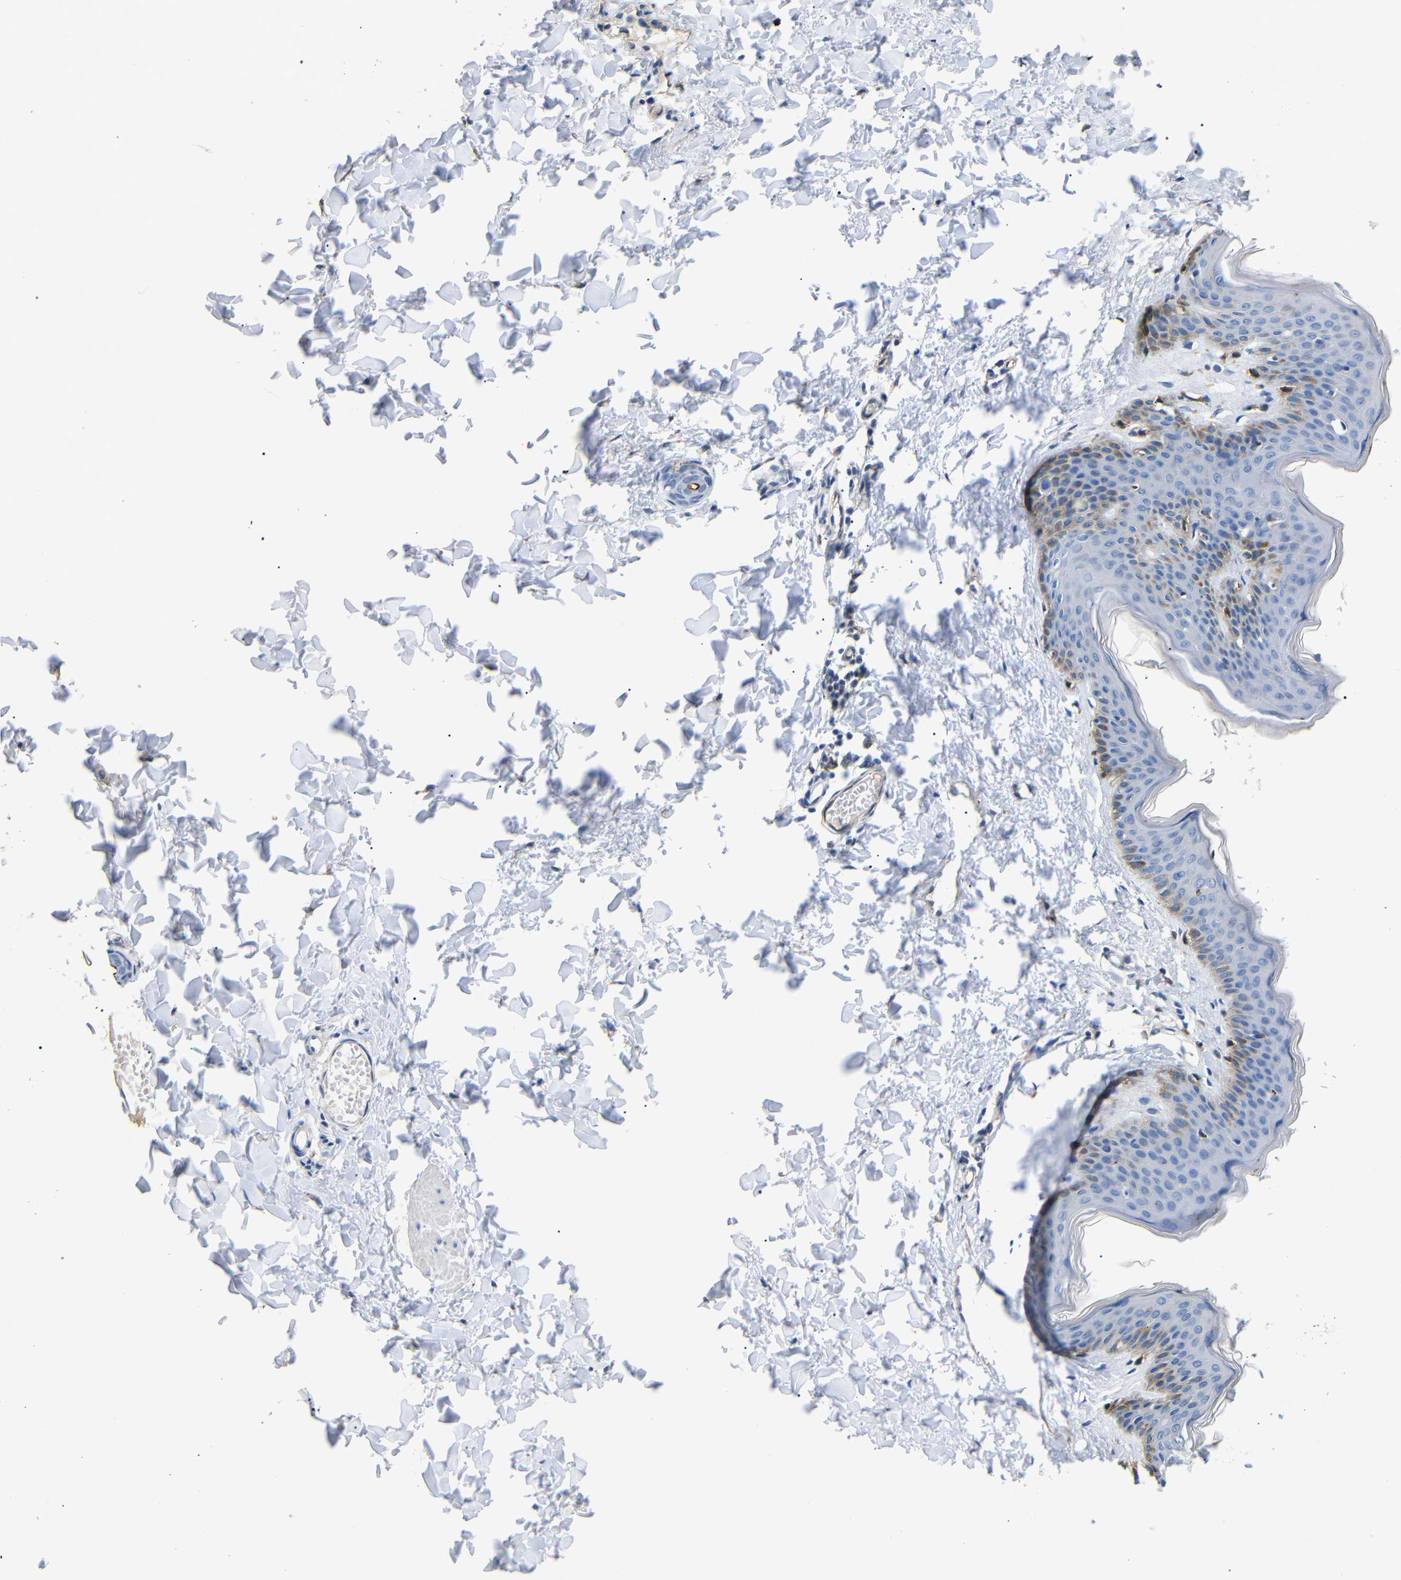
{"staining": {"intensity": "negative", "quantity": "none", "location": "none"}, "tissue": "skin", "cell_type": "Fibroblasts", "image_type": "normal", "snomed": [{"axis": "morphology", "description": "Normal tissue, NOS"}, {"axis": "topography", "description": "Skin"}], "caption": "A high-resolution image shows immunohistochemistry (IHC) staining of normal skin, which demonstrates no significant staining in fibroblasts. Brightfield microscopy of IHC stained with DAB (3,3'-diaminobenzidine) (brown) and hematoxylin (blue), captured at high magnification.", "gene": "SDCBP", "patient": {"sex": "female", "age": 17}}